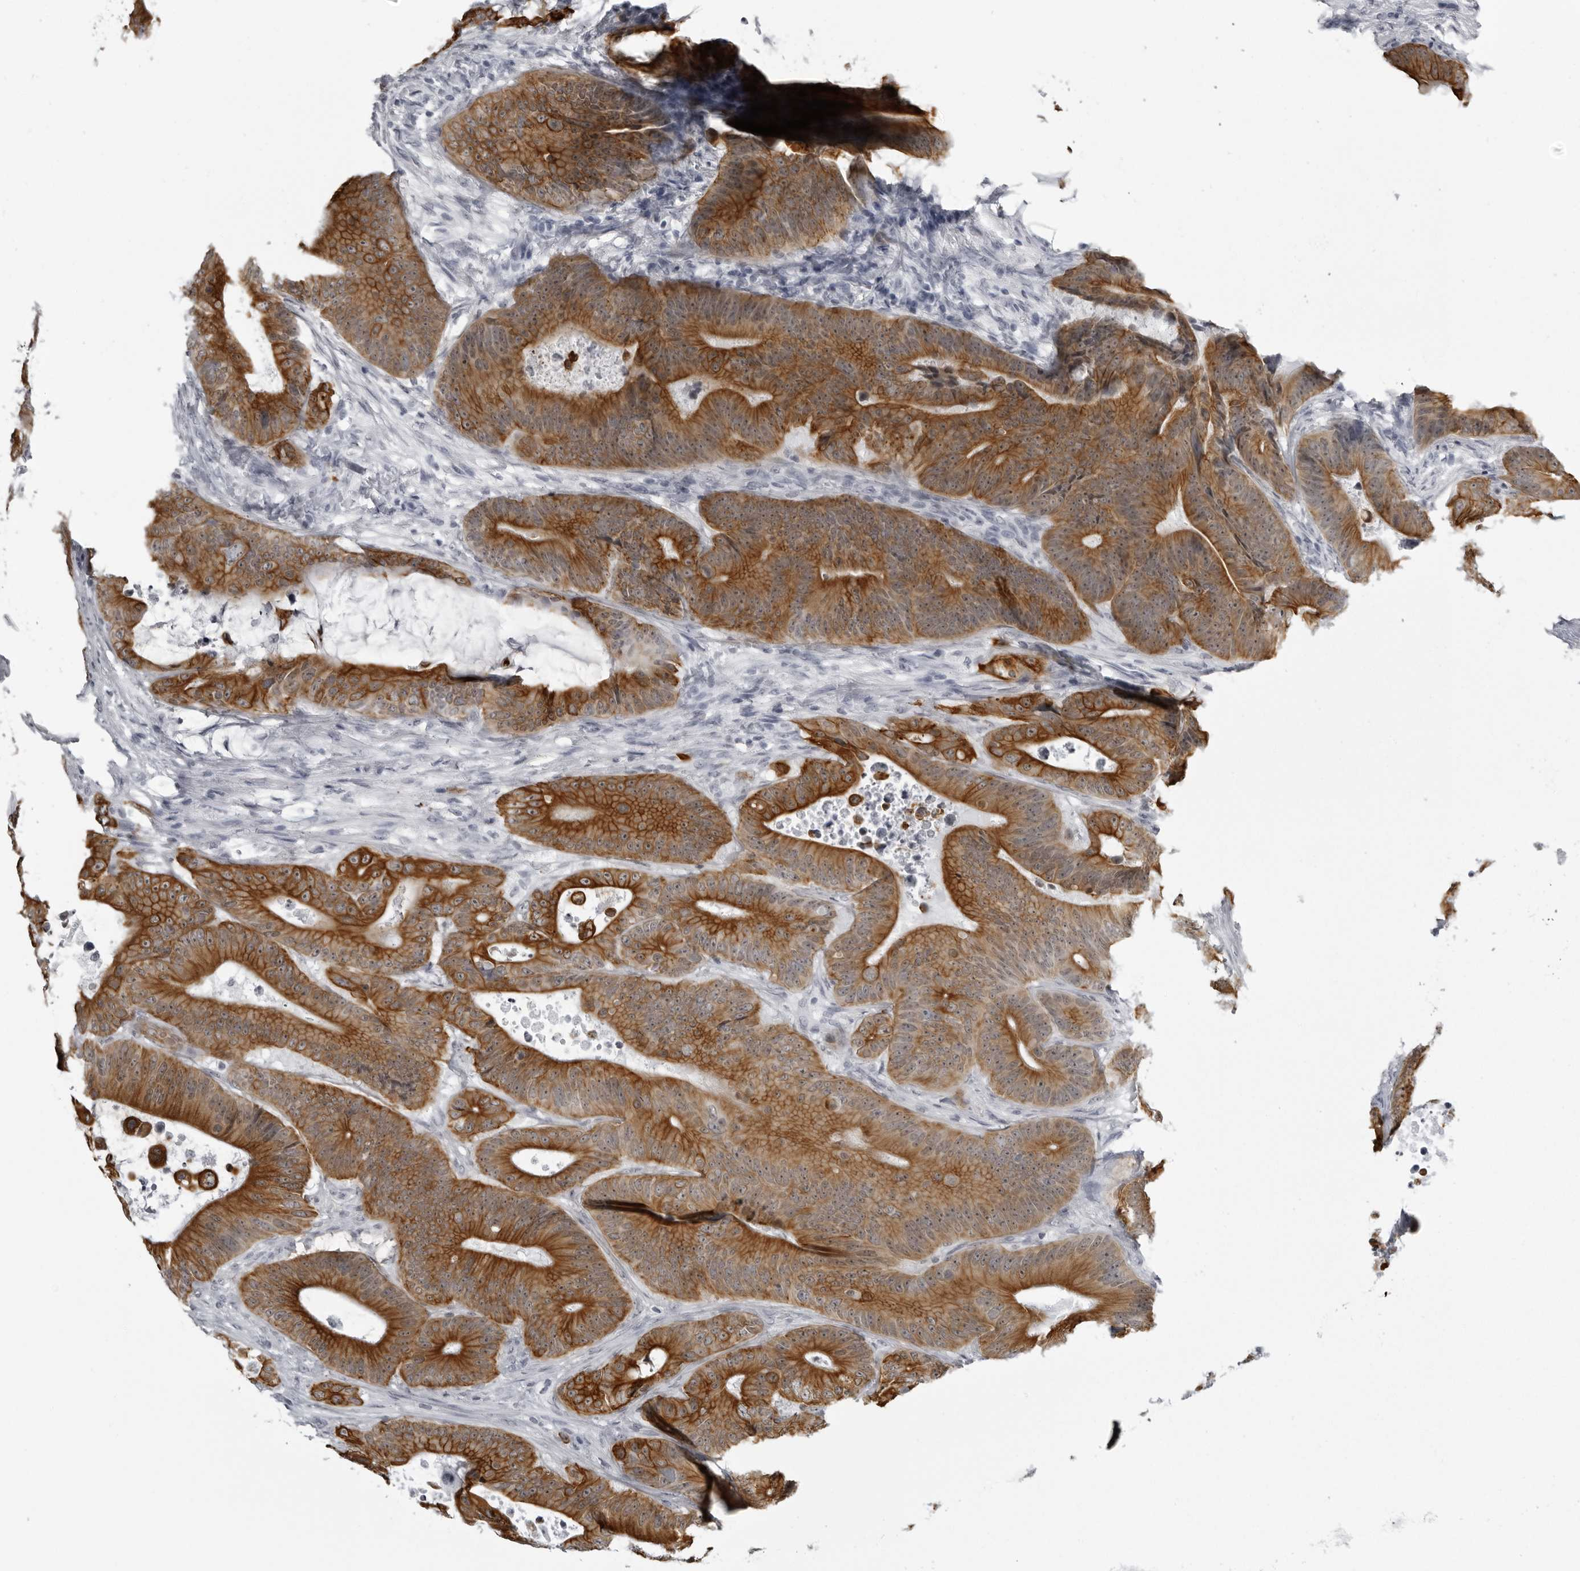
{"staining": {"intensity": "strong", "quantity": ">75%", "location": "cytoplasmic/membranous"}, "tissue": "colorectal cancer", "cell_type": "Tumor cells", "image_type": "cancer", "snomed": [{"axis": "morphology", "description": "Adenocarcinoma, NOS"}, {"axis": "topography", "description": "Colon"}], "caption": "High-power microscopy captured an immunohistochemistry (IHC) histopathology image of colorectal cancer, revealing strong cytoplasmic/membranous staining in about >75% of tumor cells.", "gene": "UROD", "patient": {"sex": "male", "age": 83}}